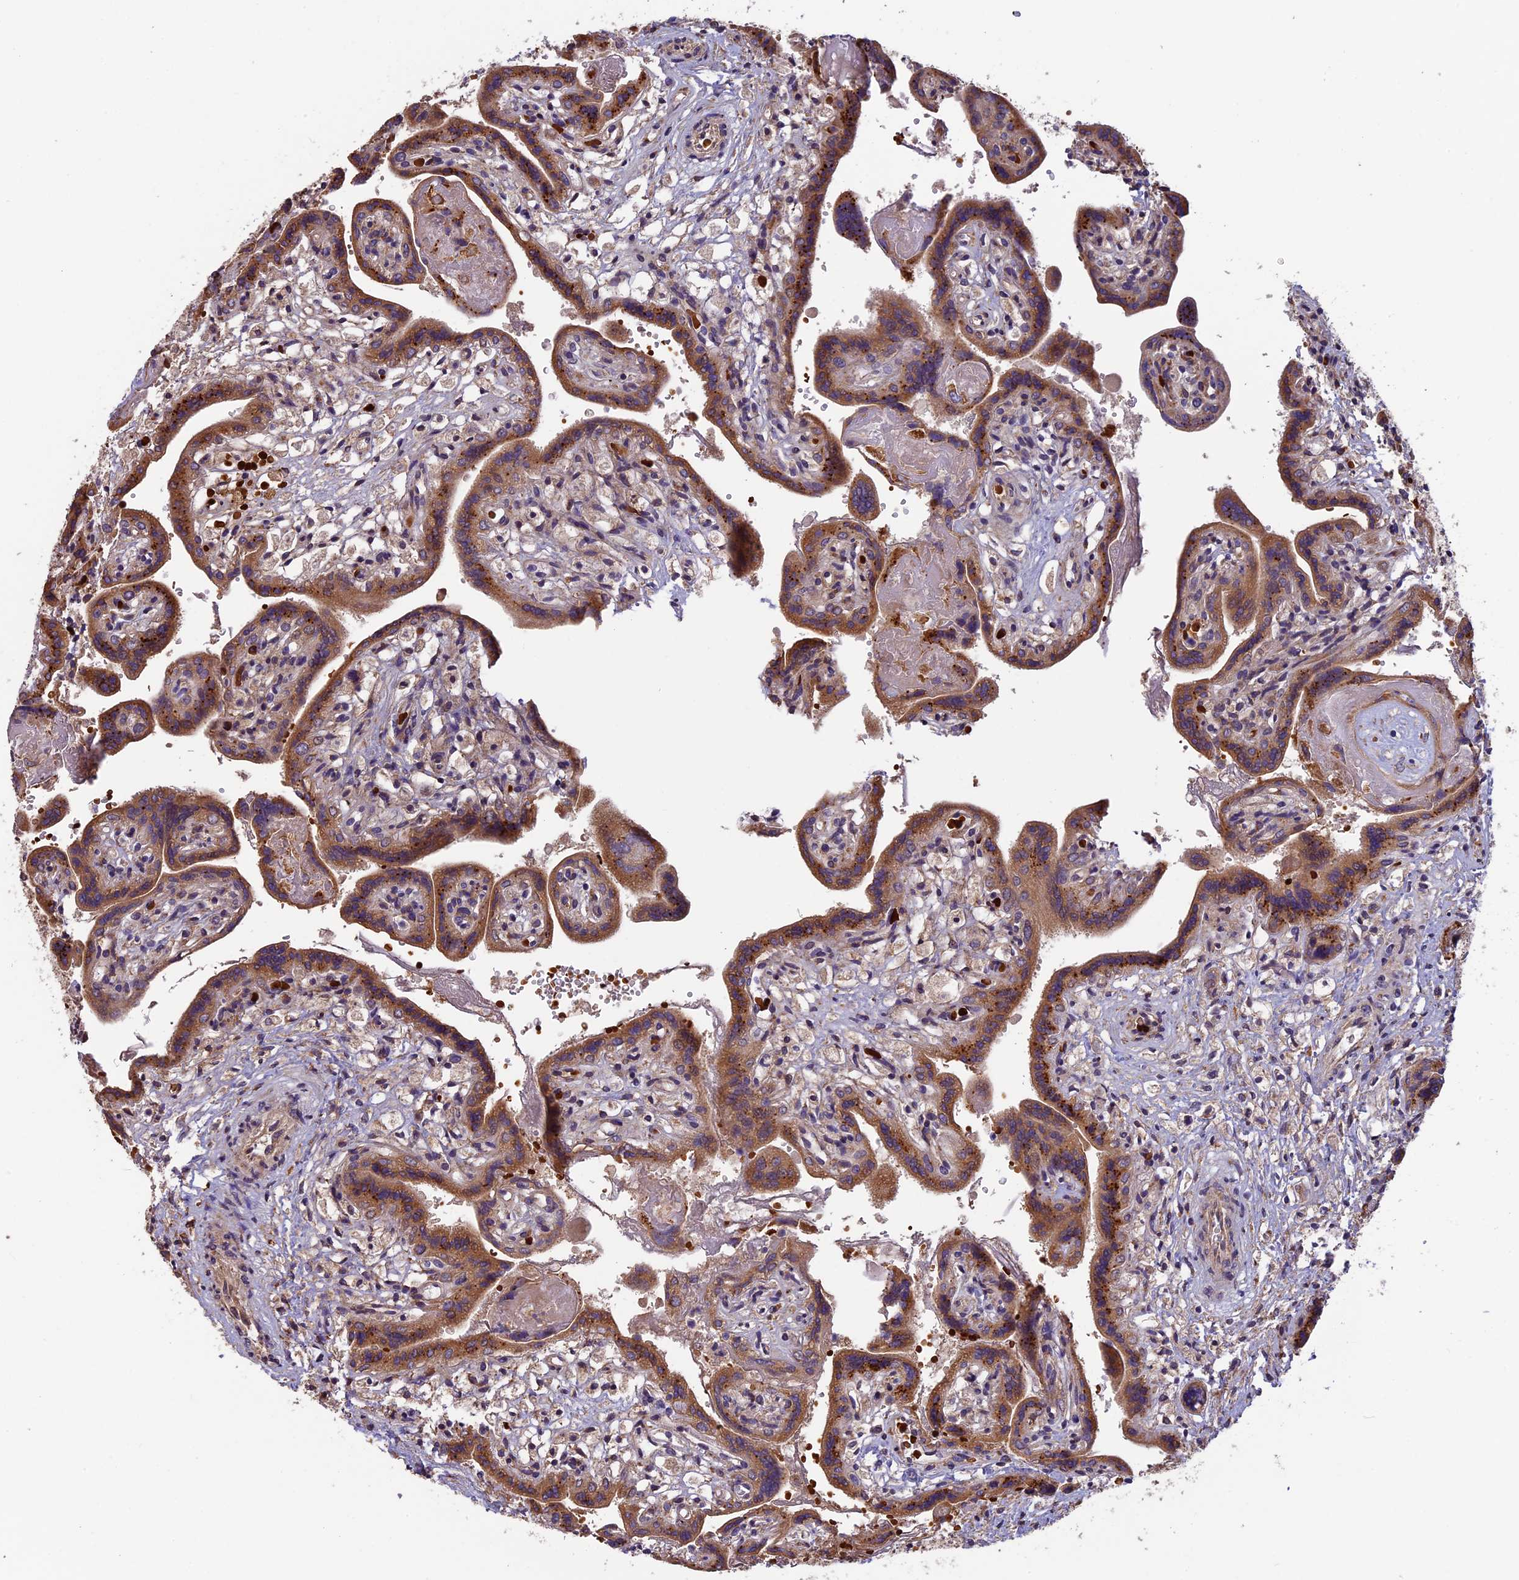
{"staining": {"intensity": "moderate", "quantity": ">75%", "location": "cytoplasmic/membranous"}, "tissue": "placenta", "cell_type": "Trophoblastic cells", "image_type": "normal", "snomed": [{"axis": "morphology", "description": "Normal tissue, NOS"}, {"axis": "topography", "description": "Placenta"}], "caption": "Normal placenta was stained to show a protein in brown. There is medium levels of moderate cytoplasmic/membranous positivity in approximately >75% of trophoblastic cells. Immunohistochemistry stains the protein in brown and the nuclei are stained blue.", "gene": "CCDC9B", "patient": {"sex": "female", "age": 37}}